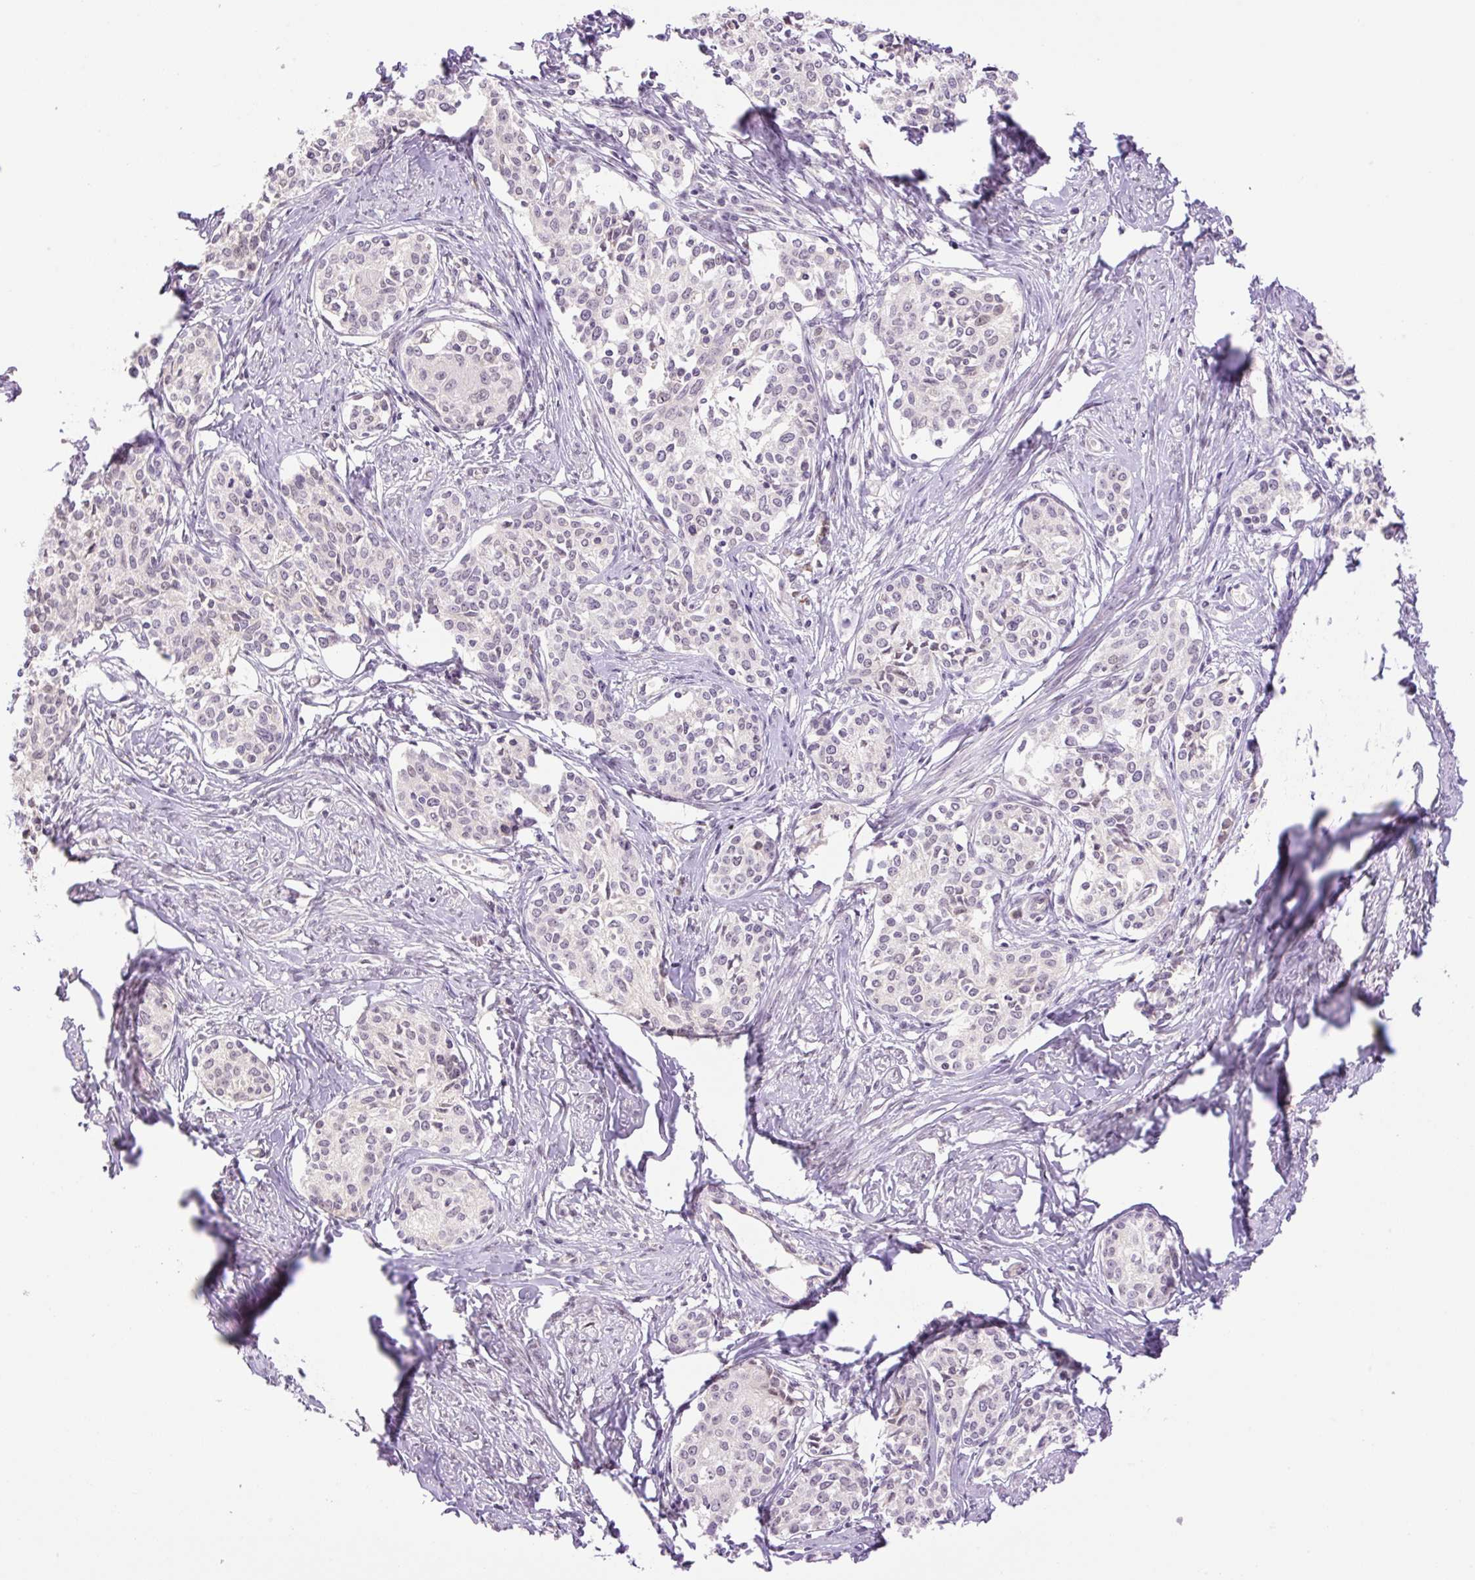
{"staining": {"intensity": "negative", "quantity": "none", "location": "none"}, "tissue": "cervical cancer", "cell_type": "Tumor cells", "image_type": "cancer", "snomed": [{"axis": "morphology", "description": "Squamous cell carcinoma, NOS"}, {"axis": "morphology", "description": "Adenocarcinoma, NOS"}, {"axis": "topography", "description": "Cervix"}], "caption": "Protein analysis of cervical adenocarcinoma demonstrates no significant positivity in tumor cells.", "gene": "HABP4", "patient": {"sex": "female", "age": 52}}